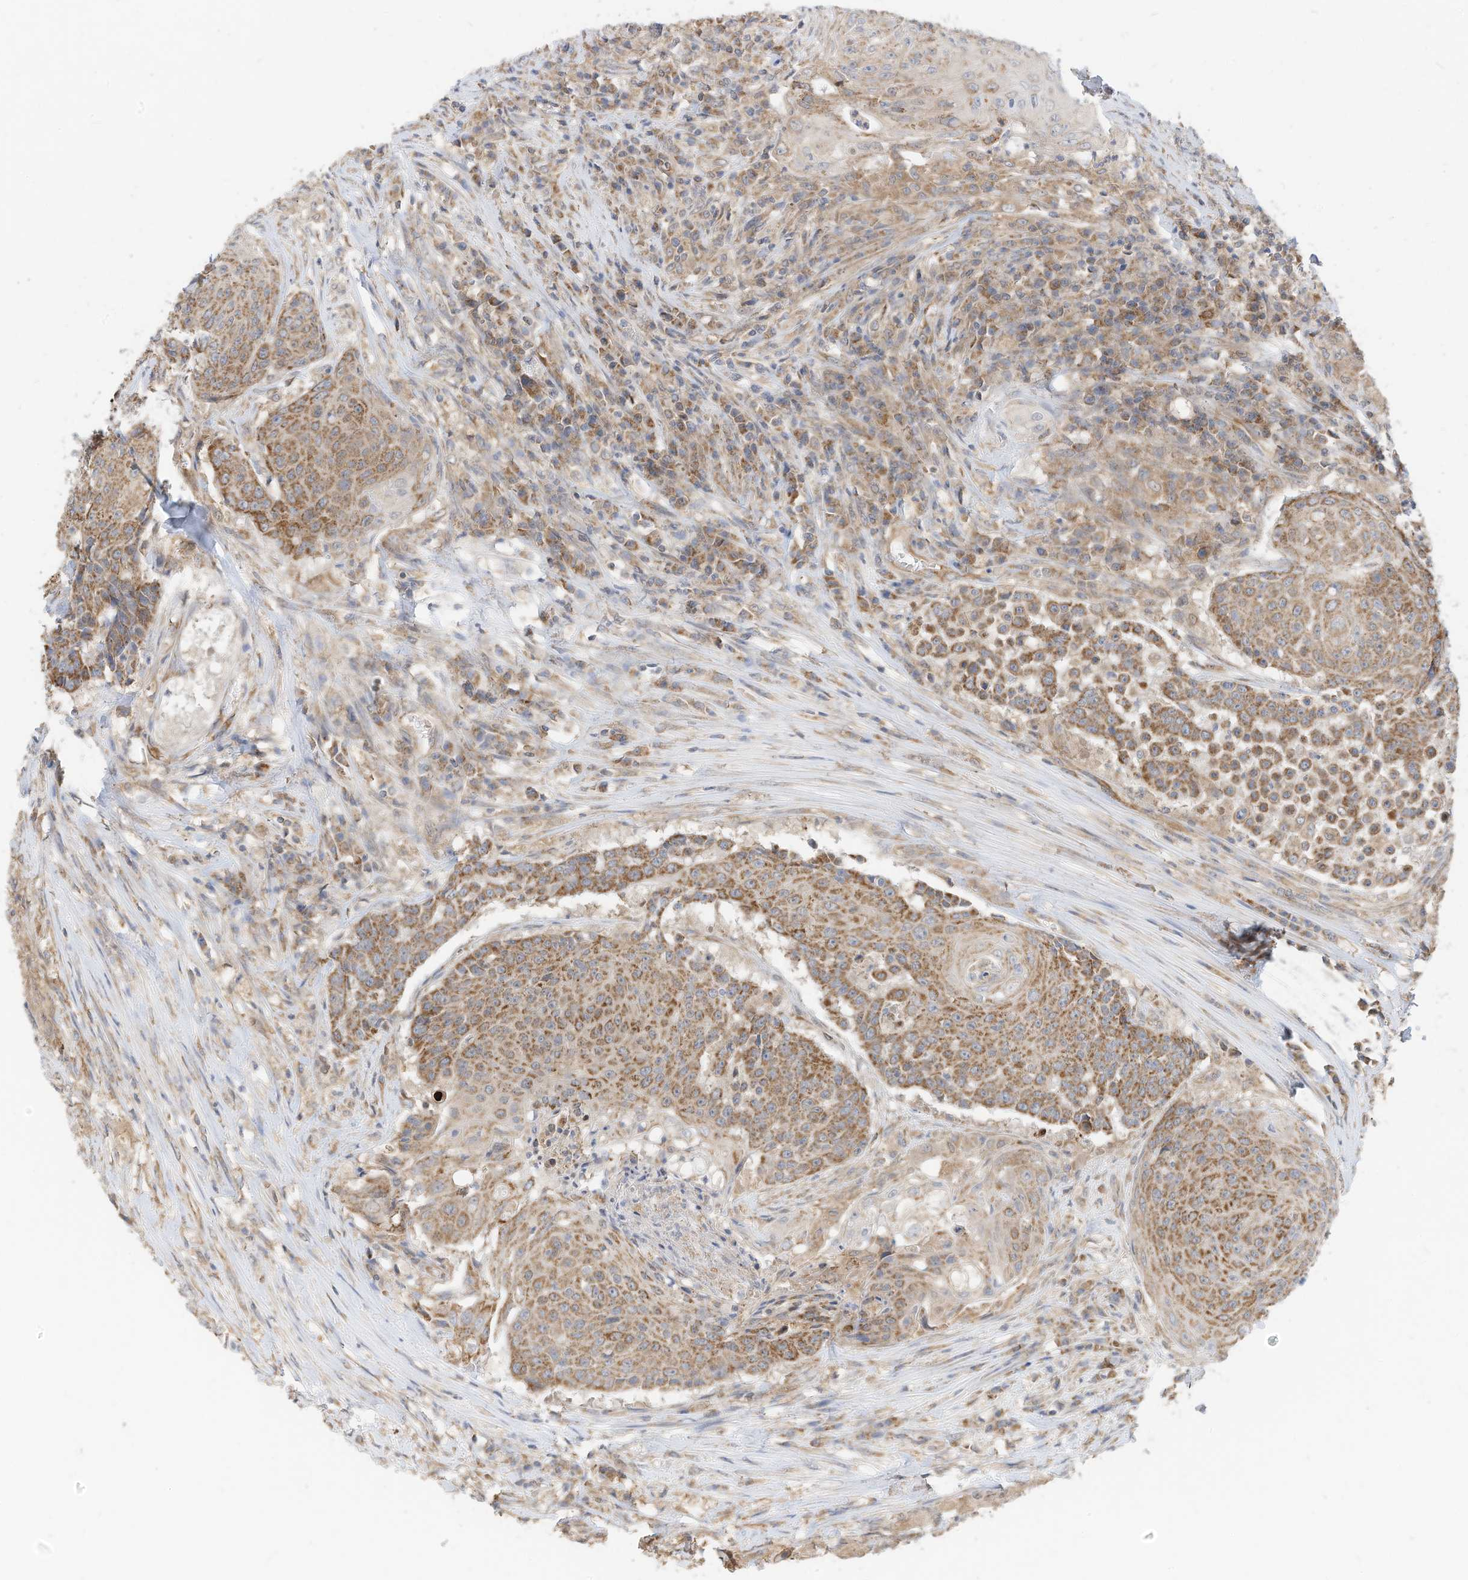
{"staining": {"intensity": "moderate", "quantity": ">75%", "location": "cytoplasmic/membranous"}, "tissue": "urothelial cancer", "cell_type": "Tumor cells", "image_type": "cancer", "snomed": [{"axis": "morphology", "description": "Urothelial carcinoma, High grade"}, {"axis": "topography", "description": "Urinary bladder"}], "caption": "This histopathology image shows immunohistochemistry (IHC) staining of human urothelial cancer, with medium moderate cytoplasmic/membranous staining in approximately >75% of tumor cells.", "gene": "METTL6", "patient": {"sex": "female", "age": 63}}